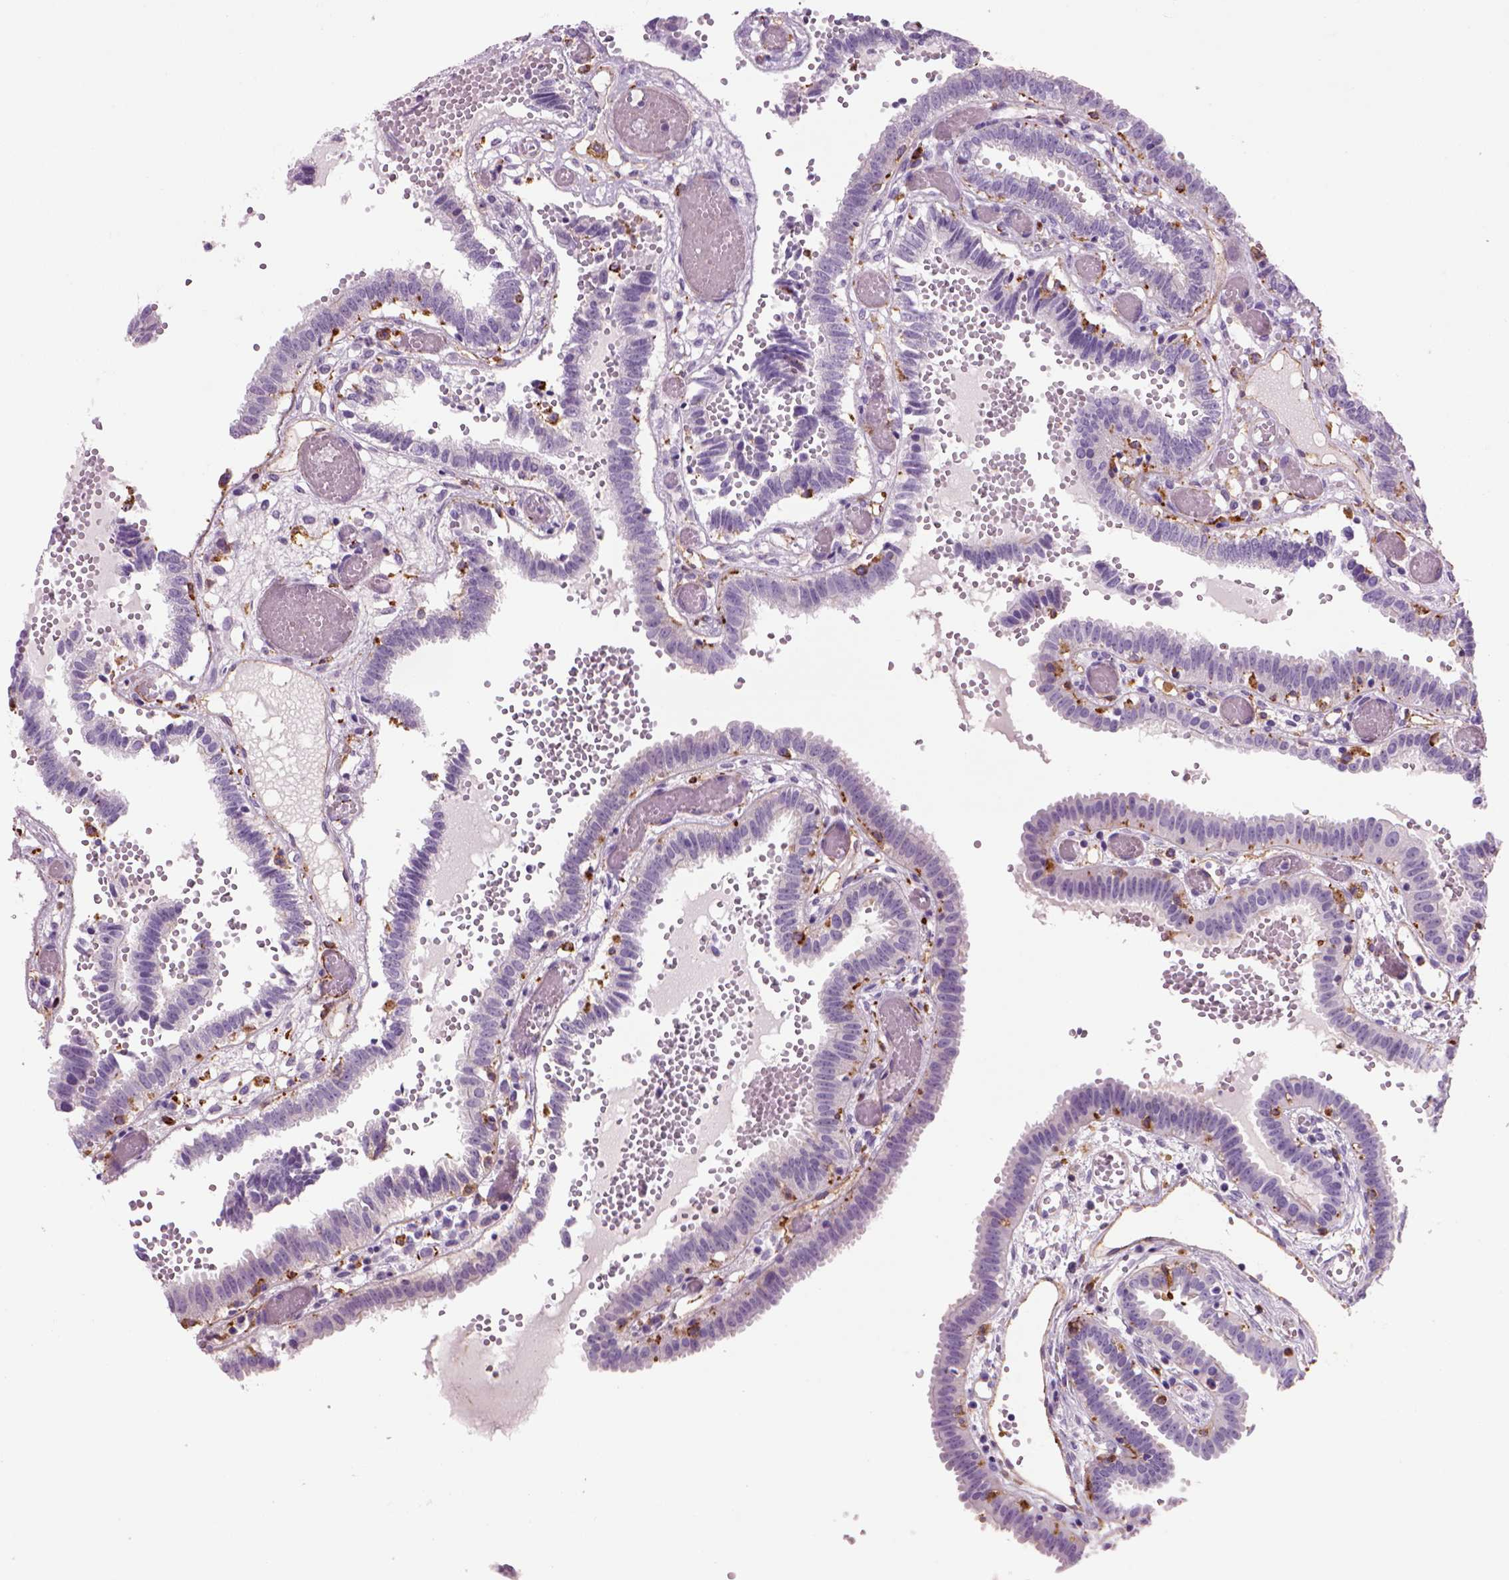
{"staining": {"intensity": "moderate", "quantity": "25%-75%", "location": "cytoplasmic/membranous"}, "tissue": "fallopian tube", "cell_type": "Glandular cells", "image_type": "normal", "snomed": [{"axis": "morphology", "description": "Normal tissue, NOS"}, {"axis": "topography", "description": "Fallopian tube"}], "caption": "Protein expression analysis of benign fallopian tube displays moderate cytoplasmic/membranous expression in about 25%-75% of glandular cells. Nuclei are stained in blue.", "gene": "MARCKS", "patient": {"sex": "female", "age": 37}}